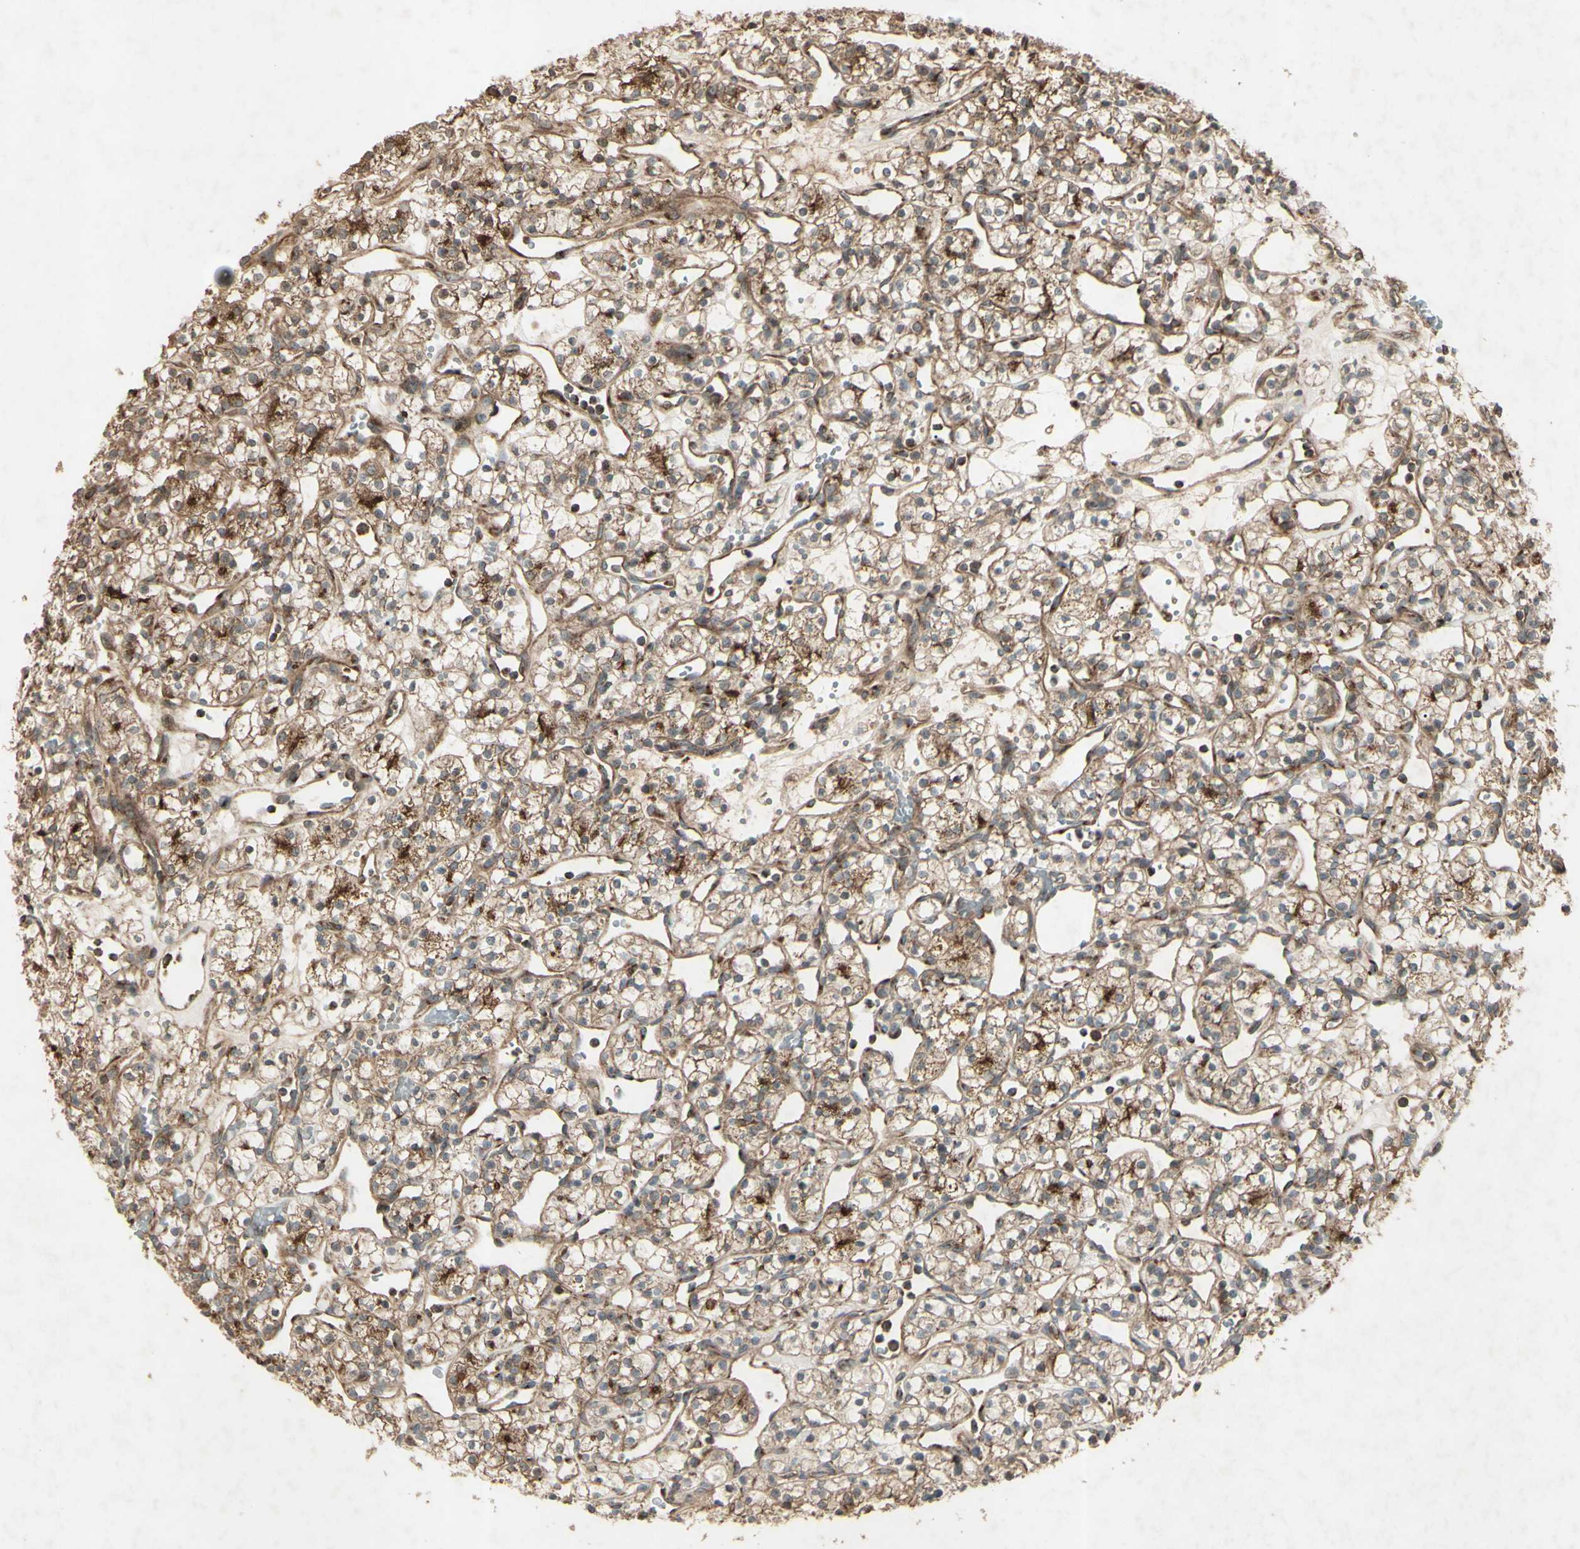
{"staining": {"intensity": "moderate", "quantity": ">75%", "location": "cytoplasmic/membranous"}, "tissue": "renal cancer", "cell_type": "Tumor cells", "image_type": "cancer", "snomed": [{"axis": "morphology", "description": "Adenocarcinoma, NOS"}, {"axis": "topography", "description": "Kidney"}], "caption": "Moderate cytoplasmic/membranous protein staining is seen in approximately >75% of tumor cells in adenocarcinoma (renal).", "gene": "AP1G1", "patient": {"sex": "female", "age": 60}}